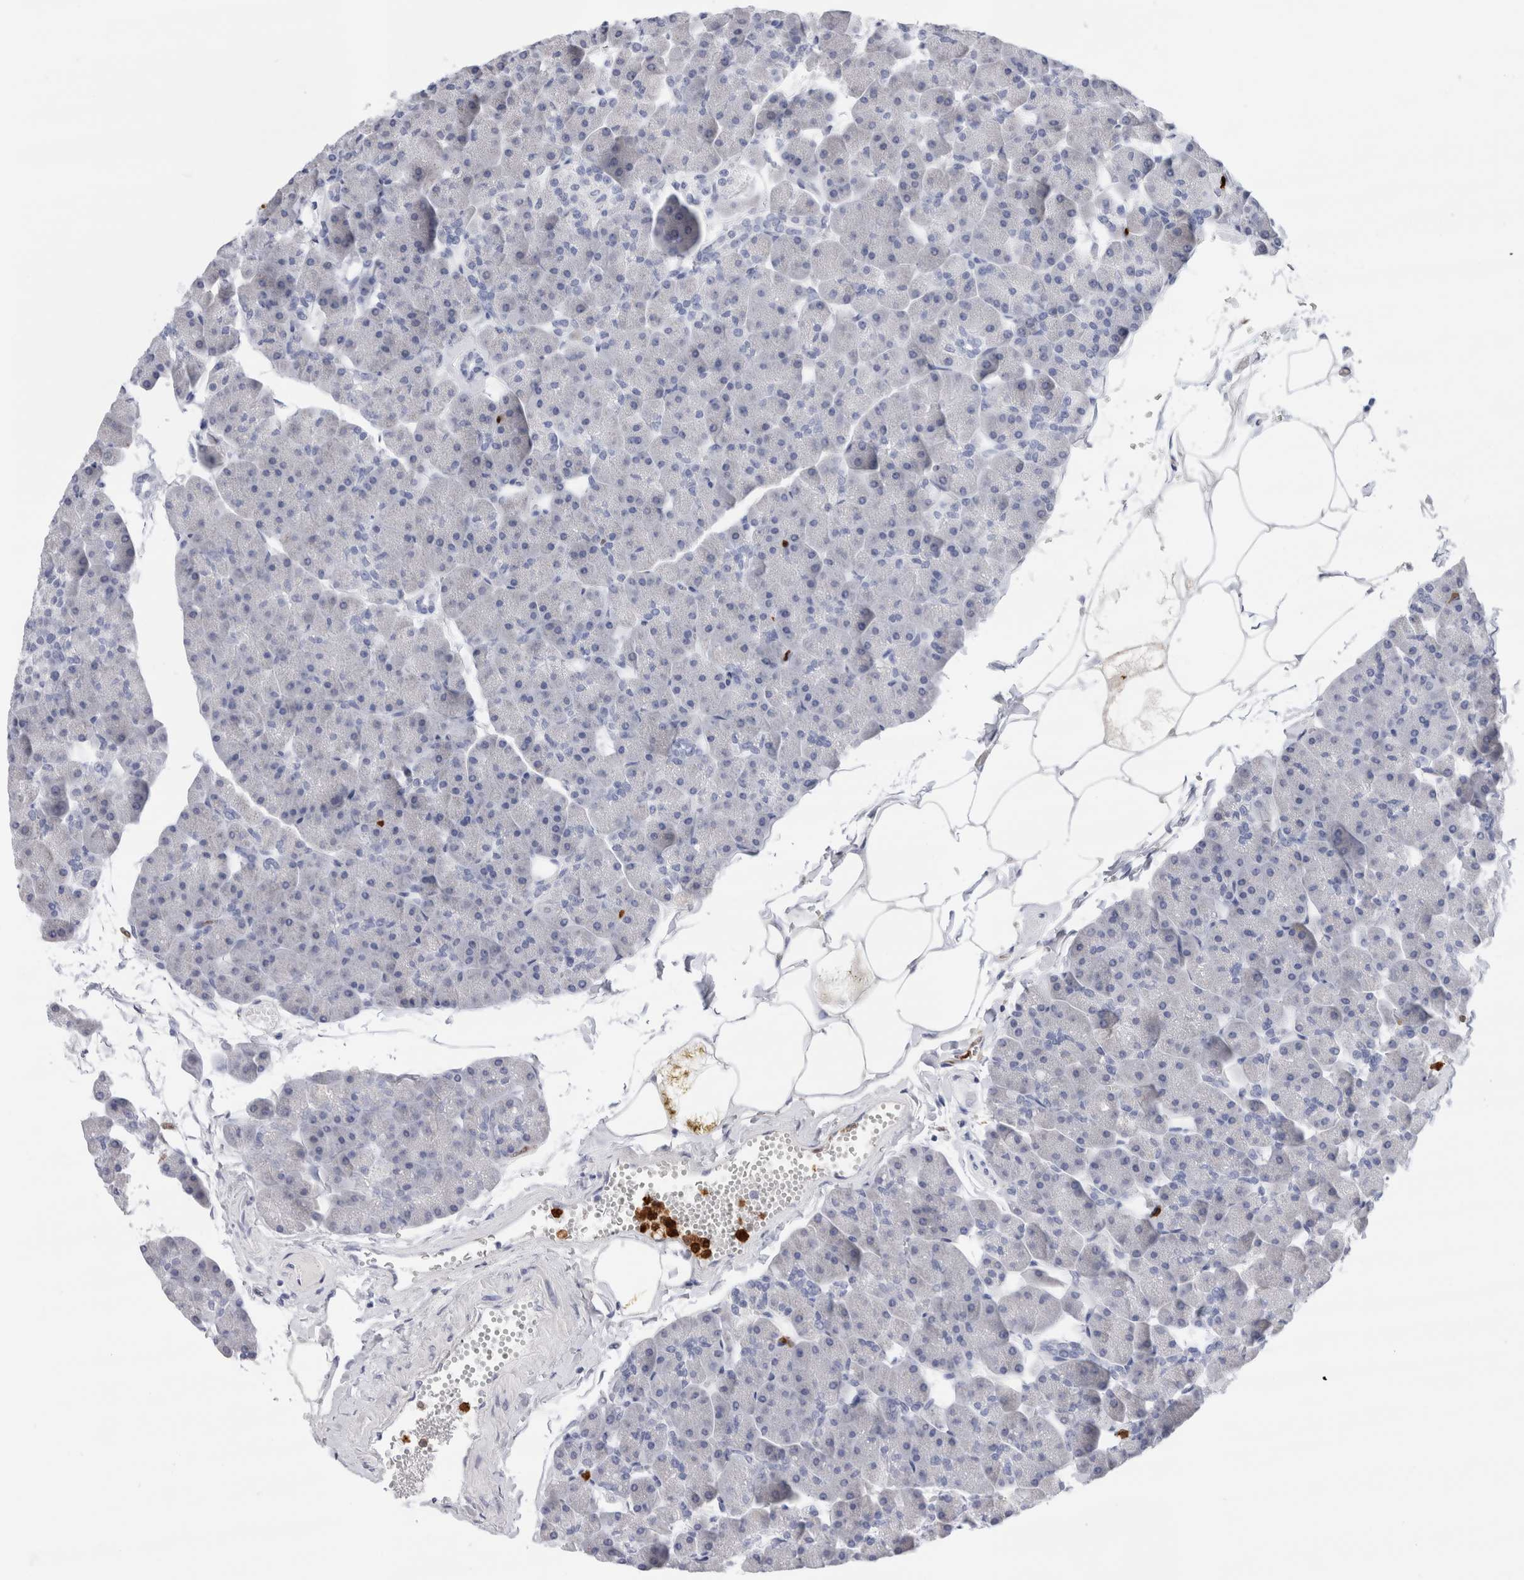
{"staining": {"intensity": "negative", "quantity": "none", "location": "none"}, "tissue": "pancreas", "cell_type": "Exocrine glandular cells", "image_type": "normal", "snomed": [{"axis": "morphology", "description": "Normal tissue, NOS"}, {"axis": "topography", "description": "Pancreas"}], "caption": "A high-resolution micrograph shows immunohistochemistry staining of unremarkable pancreas, which demonstrates no significant positivity in exocrine glandular cells.", "gene": "SLC10A5", "patient": {"sex": "male", "age": 35}}